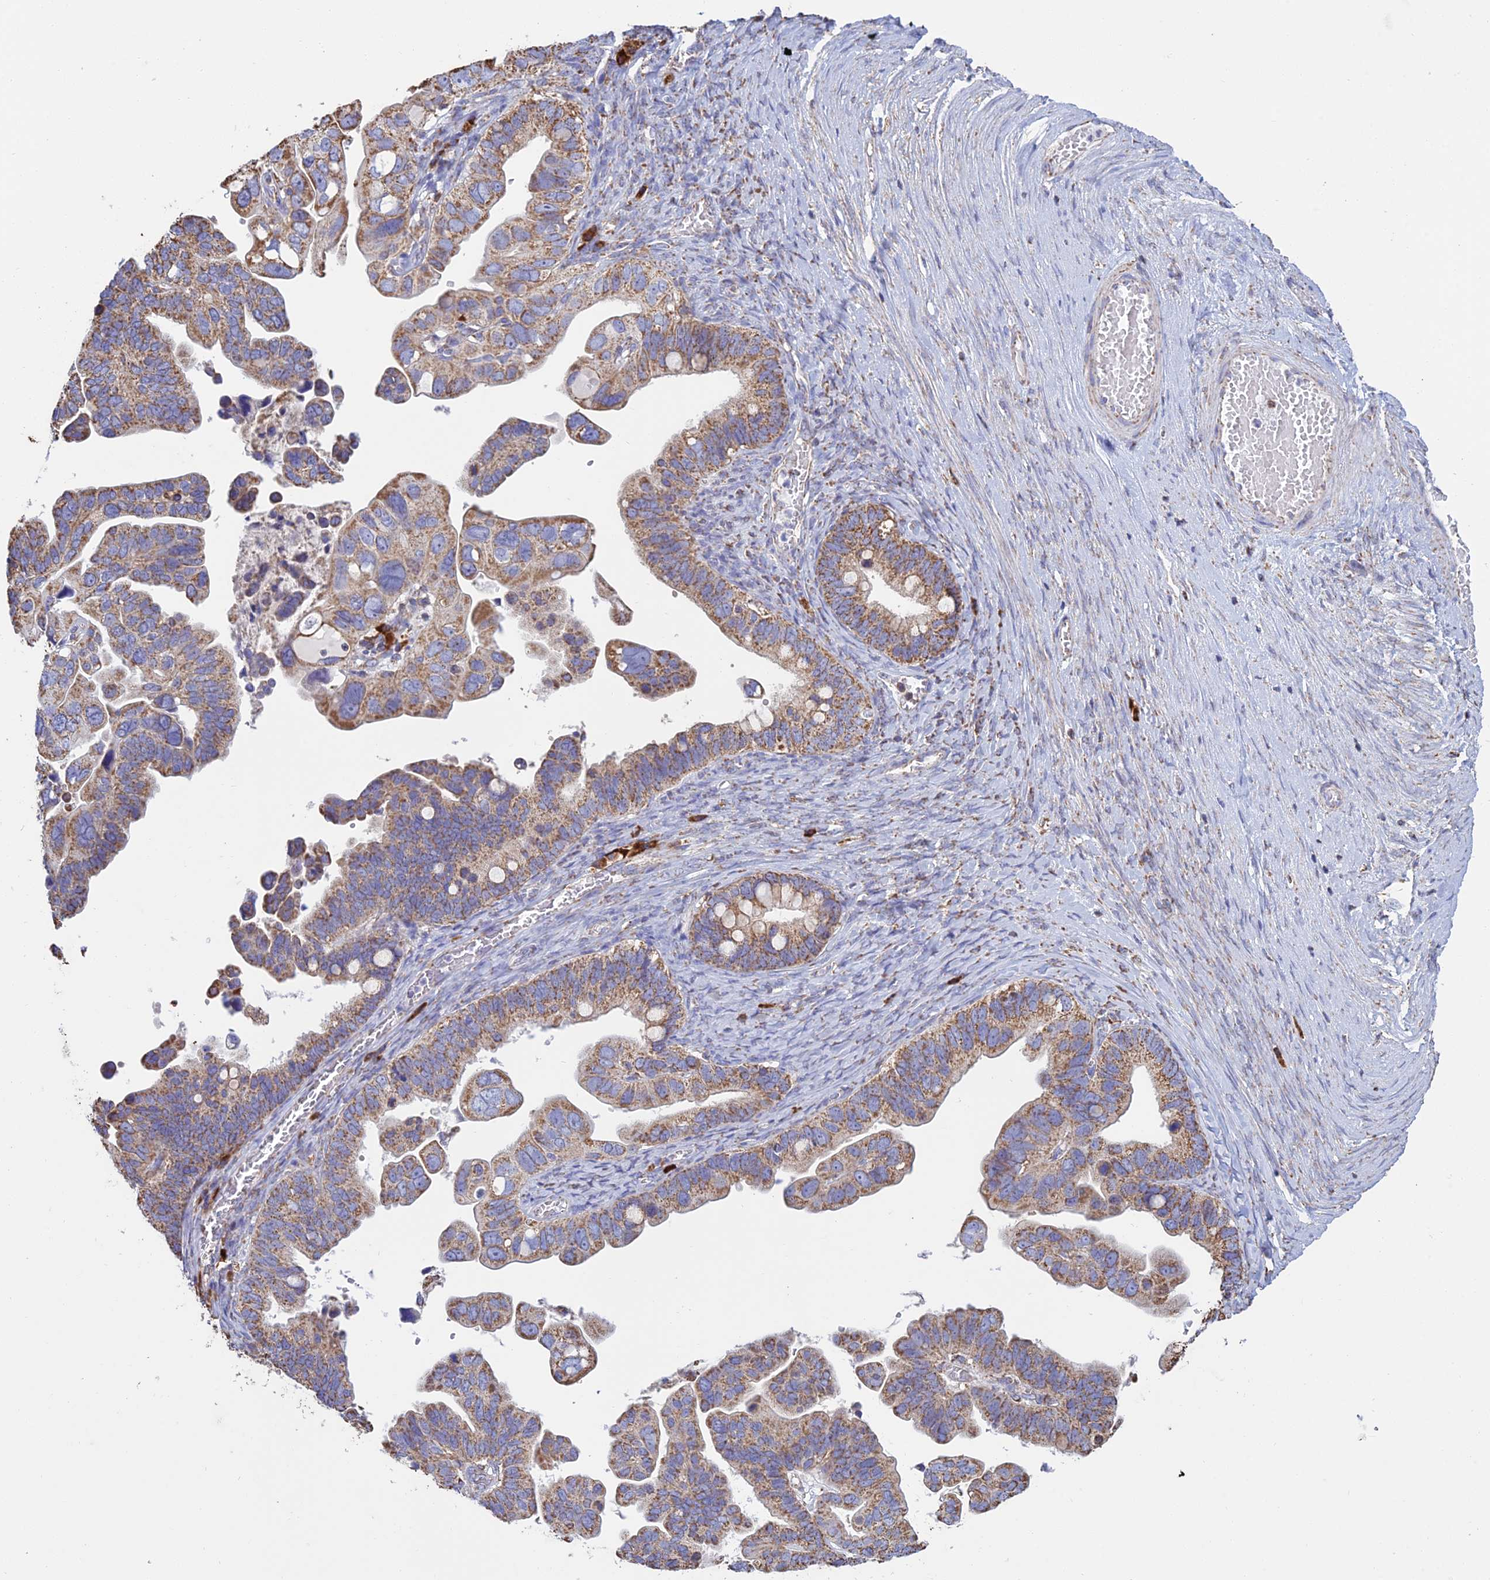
{"staining": {"intensity": "moderate", "quantity": ">75%", "location": "cytoplasmic/membranous"}, "tissue": "ovarian cancer", "cell_type": "Tumor cells", "image_type": "cancer", "snomed": [{"axis": "morphology", "description": "Cystadenocarcinoma, serous, NOS"}, {"axis": "topography", "description": "Ovary"}], "caption": "Human ovarian cancer (serous cystadenocarcinoma) stained with a brown dye reveals moderate cytoplasmic/membranous positive positivity in approximately >75% of tumor cells.", "gene": "OR2W3", "patient": {"sex": "female", "age": 56}}